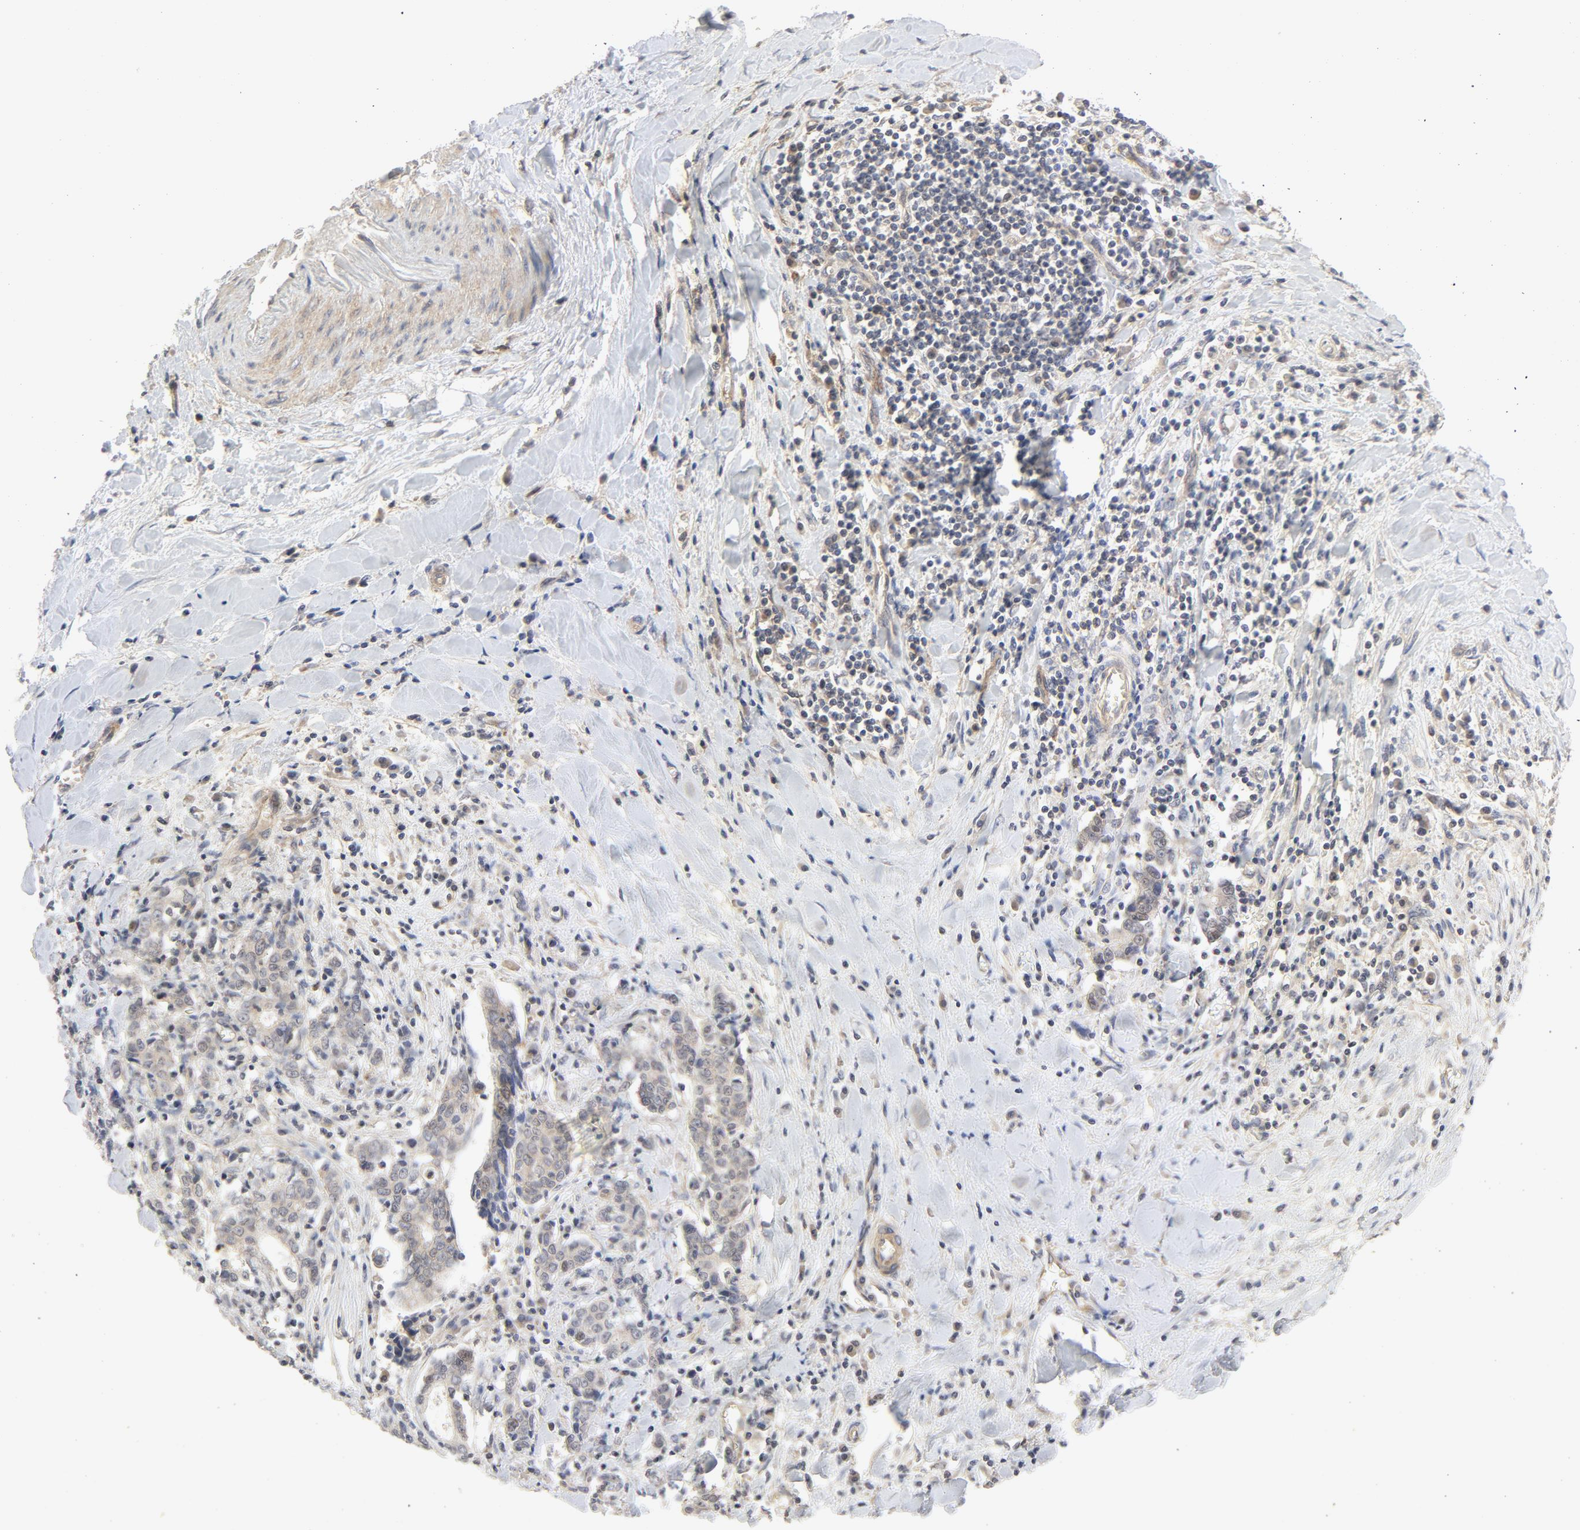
{"staining": {"intensity": "negative", "quantity": "none", "location": "none"}, "tissue": "liver cancer", "cell_type": "Tumor cells", "image_type": "cancer", "snomed": [{"axis": "morphology", "description": "Cholangiocarcinoma"}, {"axis": "topography", "description": "Liver"}], "caption": "There is no significant positivity in tumor cells of cholangiocarcinoma (liver).", "gene": "MAP2K7", "patient": {"sex": "male", "age": 57}}